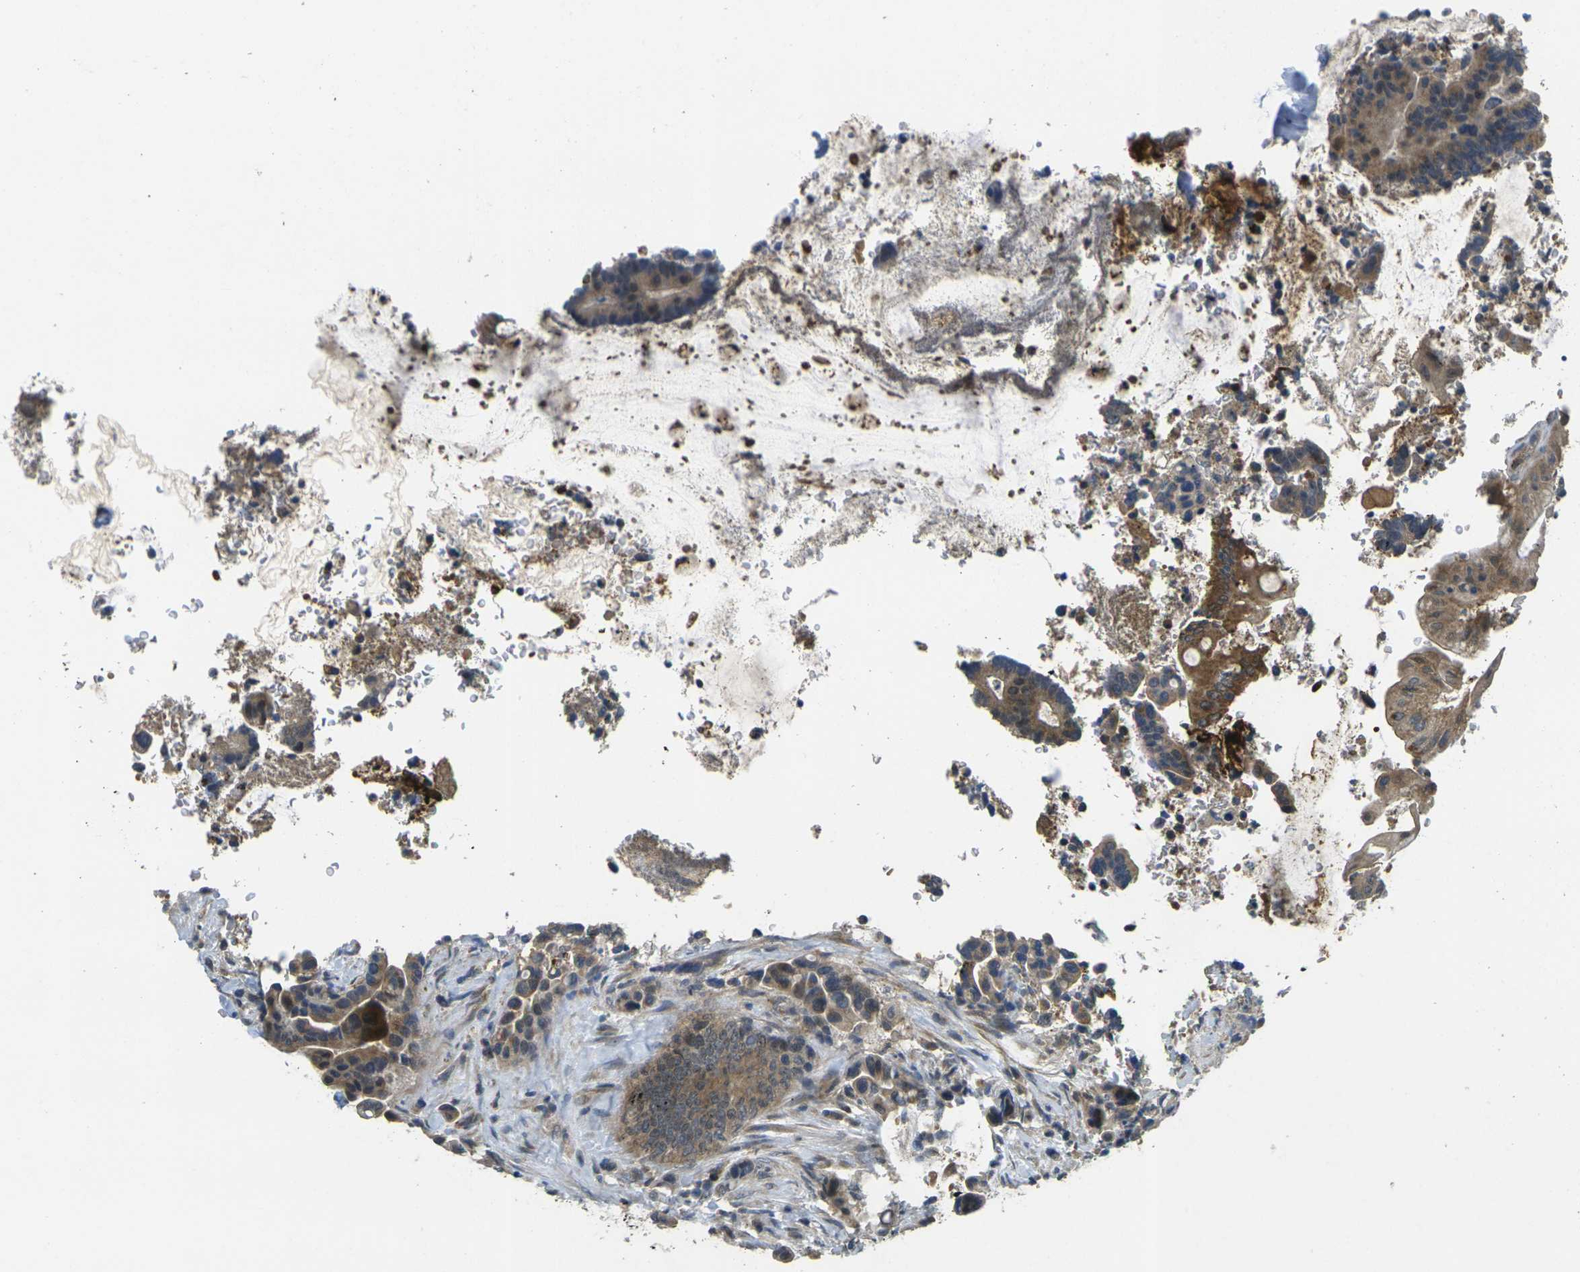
{"staining": {"intensity": "weak", "quantity": ">75%", "location": "cytoplasmic/membranous"}, "tissue": "colorectal cancer", "cell_type": "Tumor cells", "image_type": "cancer", "snomed": [{"axis": "morphology", "description": "Normal tissue, NOS"}, {"axis": "morphology", "description": "Adenocarcinoma, NOS"}, {"axis": "topography", "description": "Colon"}], "caption": "Immunohistochemistry photomicrograph of neoplastic tissue: colorectal cancer stained using immunohistochemistry (IHC) reveals low levels of weak protein expression localized specifically in the cytoplasmic/membranous of tumor cells, appearing as a cytoplasmic/membranous brown color.", "gene": "MINAR2", "patient": {"sex": "male", "age": 82}}